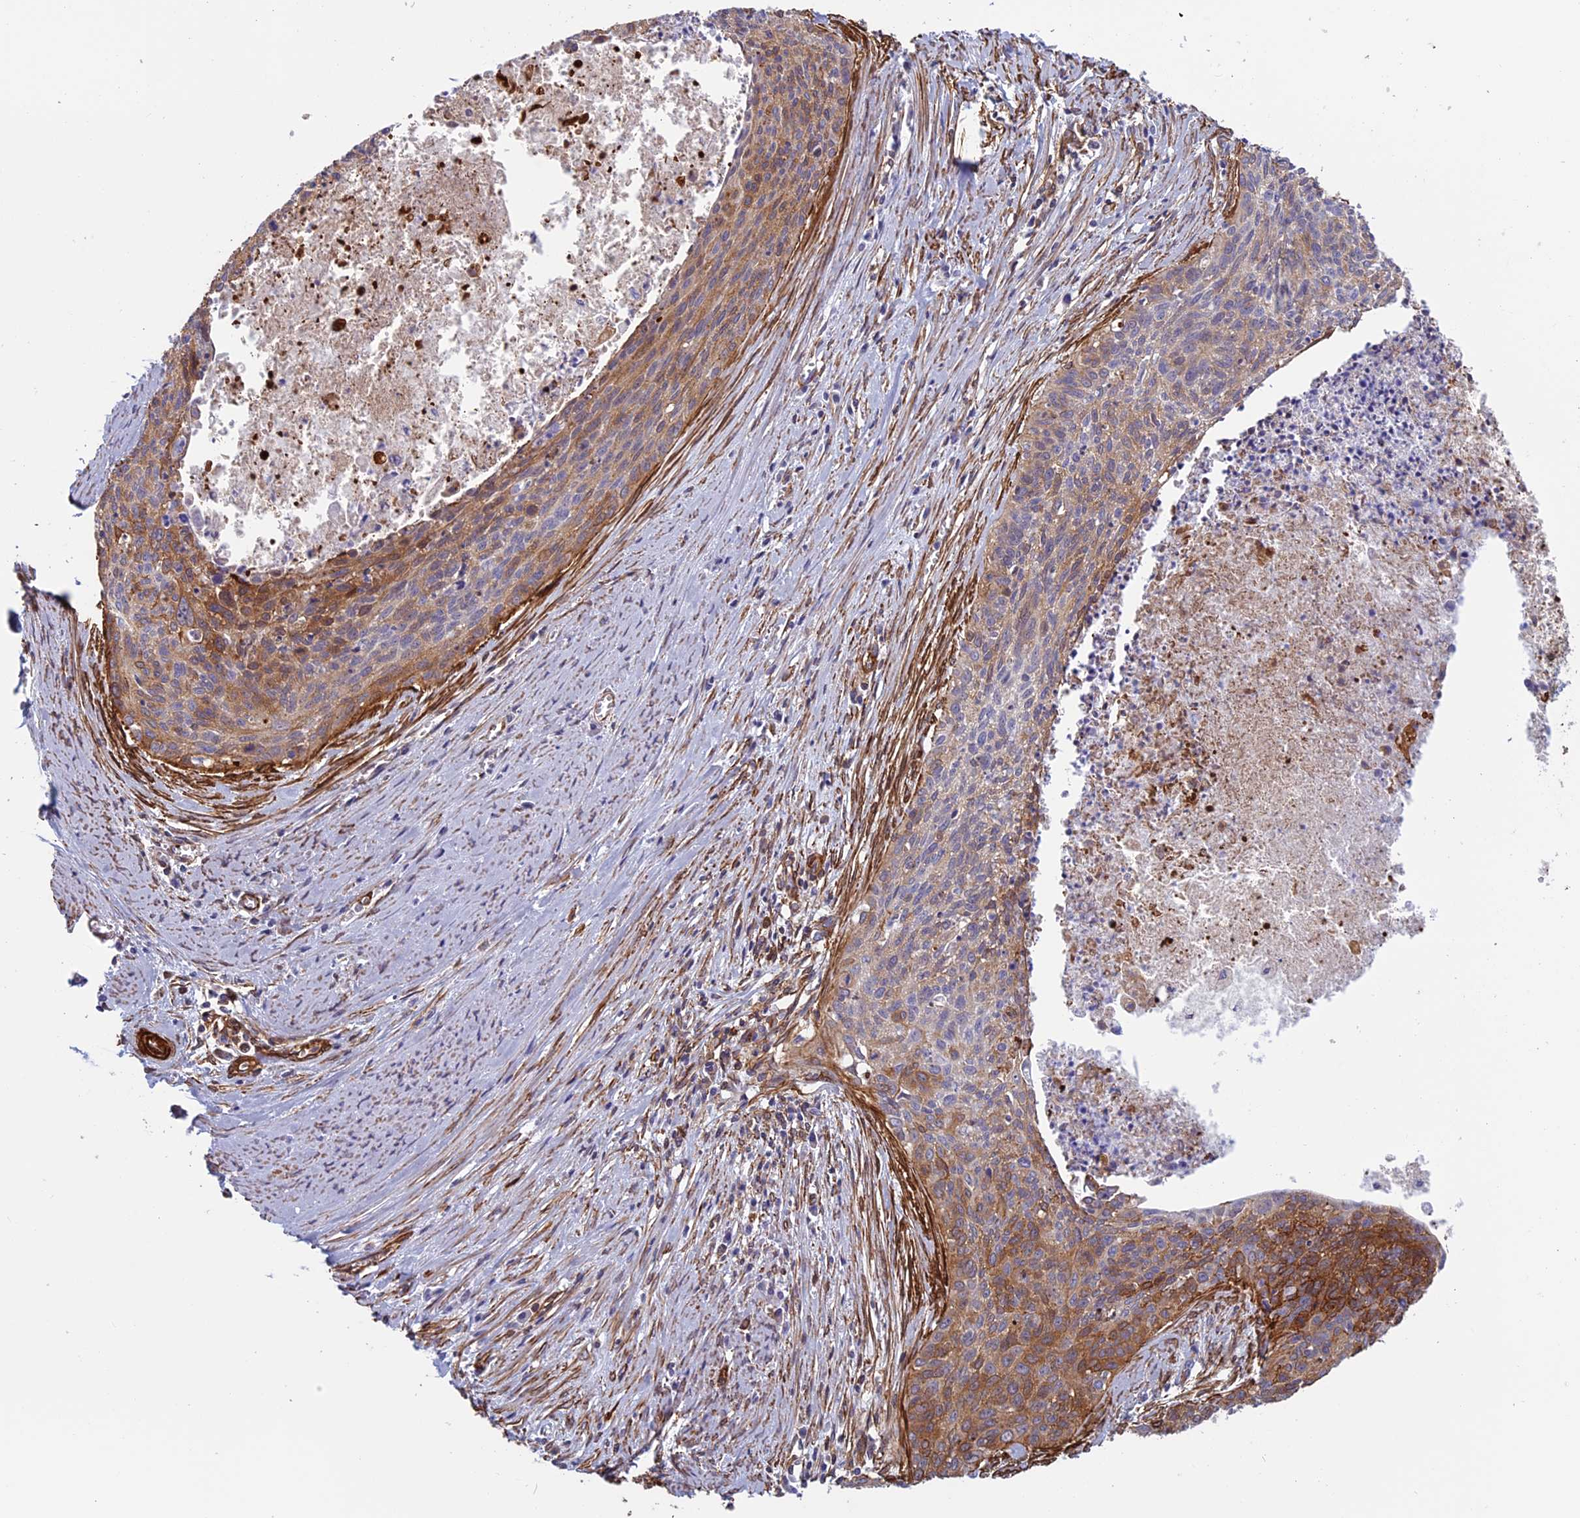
{"staining": {"intensity": "moderate", "quantity": "25%-75%", "location": "cytoplasmic/membranous"}, "tissue": "cervical cancer", "cell_type": "Tumor cells", "image_type": "cancer", "snomed": [{"axis": "morphology", "description": "Squamous cell carcinoma, NOS"}, {"axis": "topography", "description": "Cervix"}], "caption": "Immunohistochemical staining of cervical squamous cell carcinoma exhibits moderate cytoplasmic/membranous protein expression in approximately 25%-75% of tumor cells.", "gene": "ANGPTL2", "patient": {"sex": "female", "age": 55}}